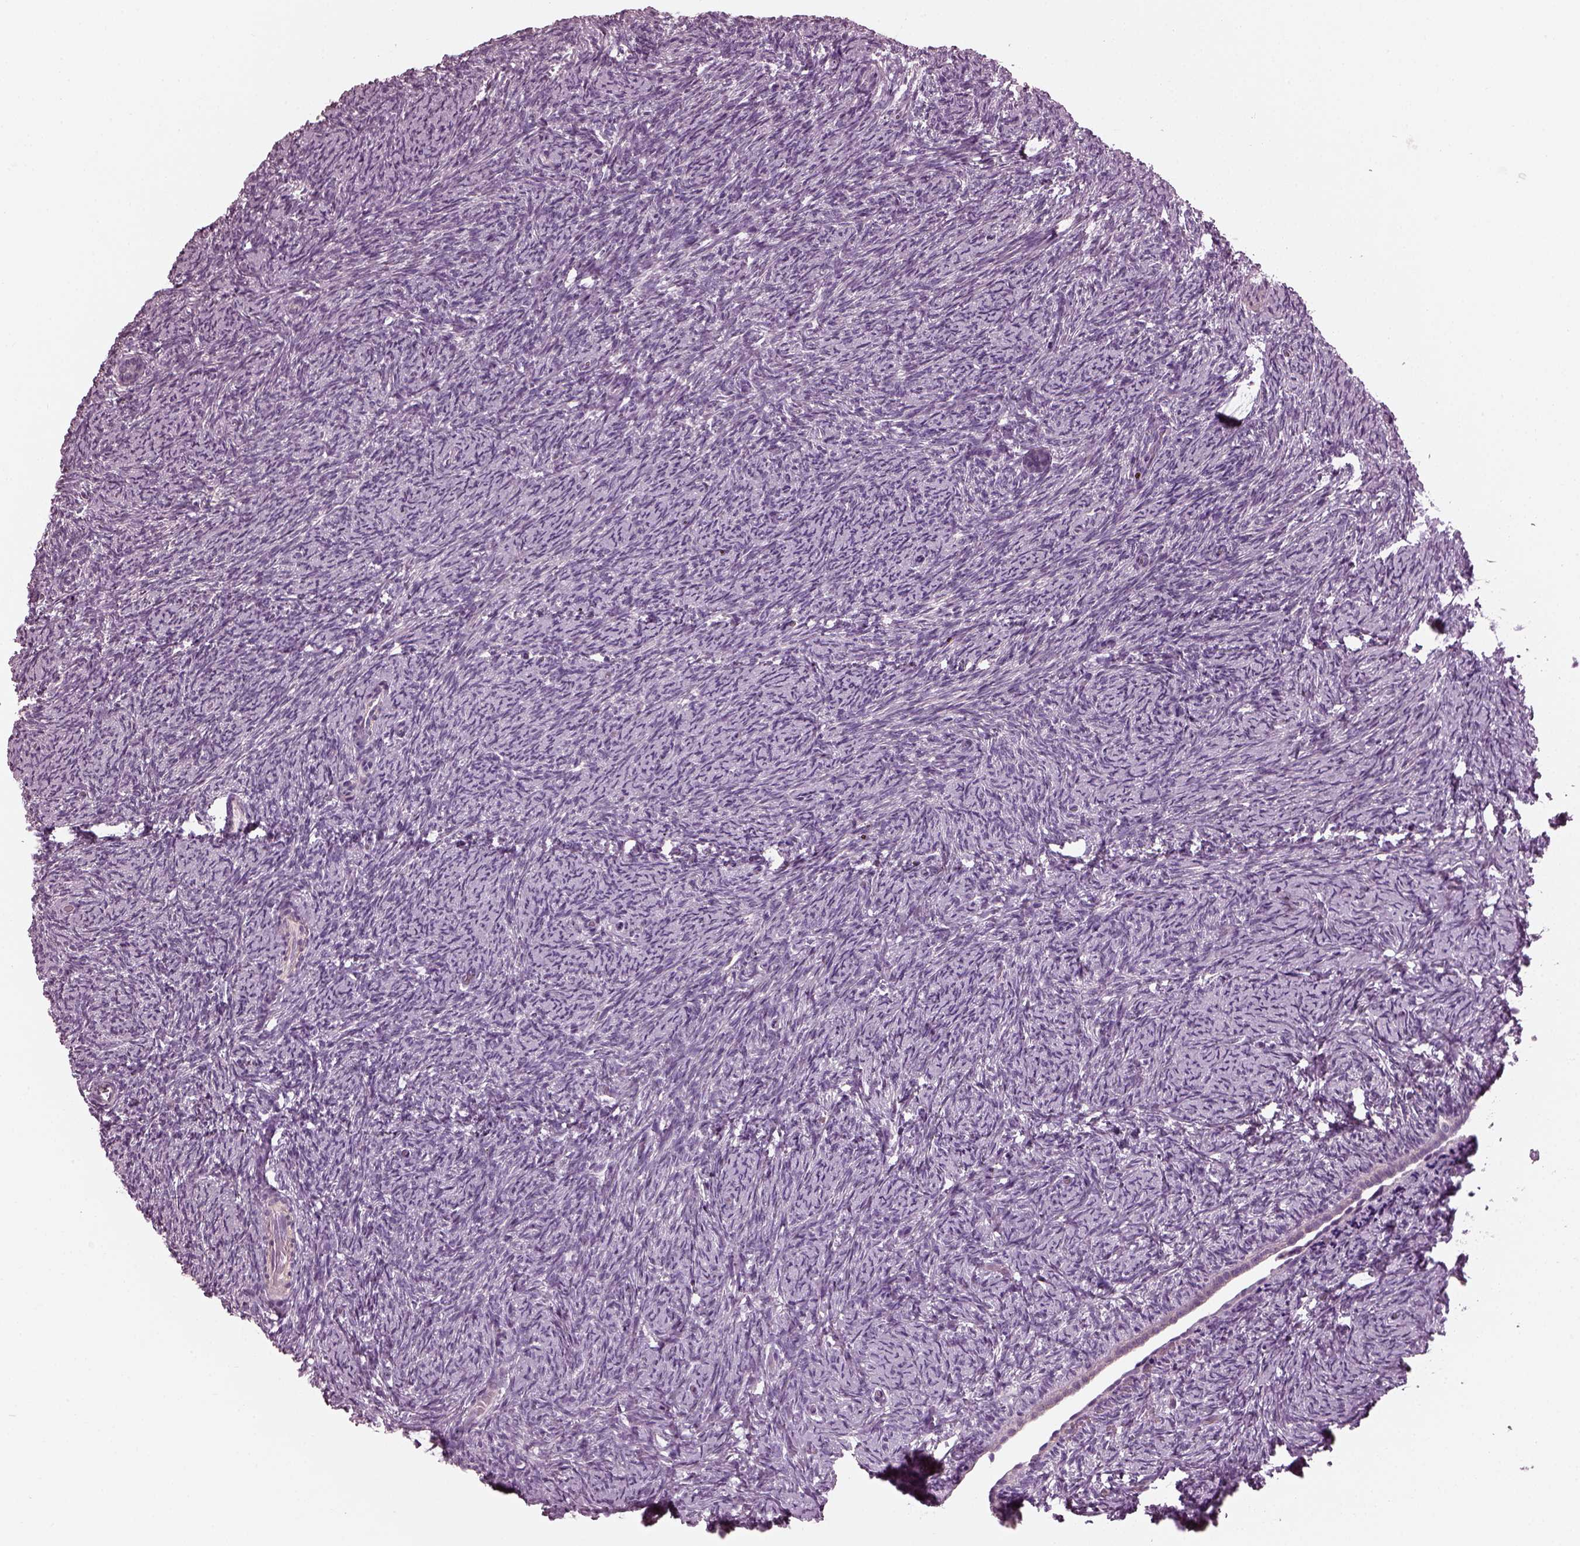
{"staining": {"intensity": "negative", "quantity": "none", "location": "none"}, "tissue": "ovary", "cell_type": "Follicle cells", "image_type": "normal", "snomed": [{"axis": "morphology", "description": "Normal tissue, NOS"}, {"axis": "topography", "description": "Ovary"}], "caption": "High magnification brightfield microscopy of normal ovary stained with DAB (3,3'-diaminobenzidine) (brown) and counterstained with hematoxylin (blue): follicle cells show no significant positivity.", "gene": "BFSP1", "patient": {"sex": "female", "age": 39}}